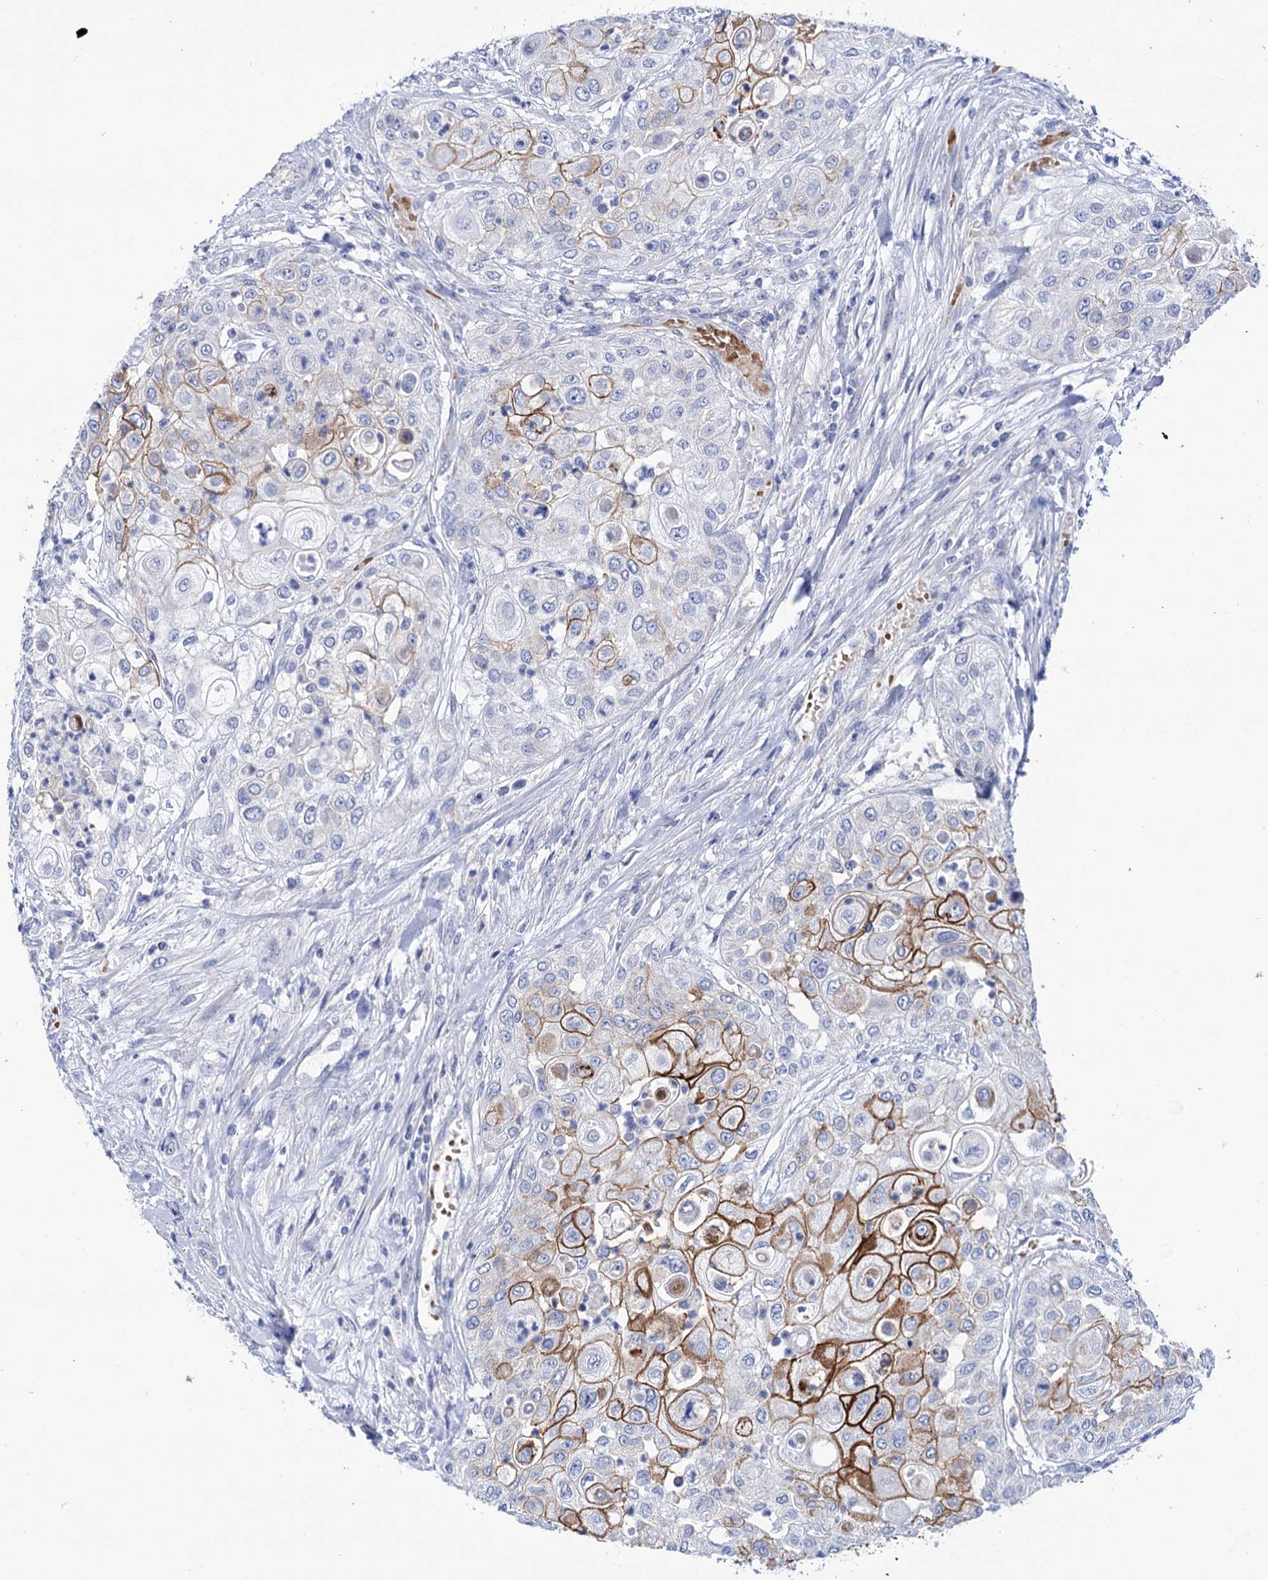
{"staining": {"intensity": "strong", "quantity": "<25%", "location": "cytoplasmic/membranous"}, "tissue": "urothelial cancer", "cell_type": "Tumor cells", "image_type": "cancer", "snomed": [{"axis": "morphology", "description": "Urothelial carcinoma, High grade"}, {"axis": "topography", "description": "Urinary bladder"}], "caption": "Human urothelial carcinoma (high-grade) stained with a brown dye reveals strong cytoplasmic/membranous positive expression in about <25% of tumor cells.", "gene": "YARS2", "patient": {"sex": "female", "age": 79}}